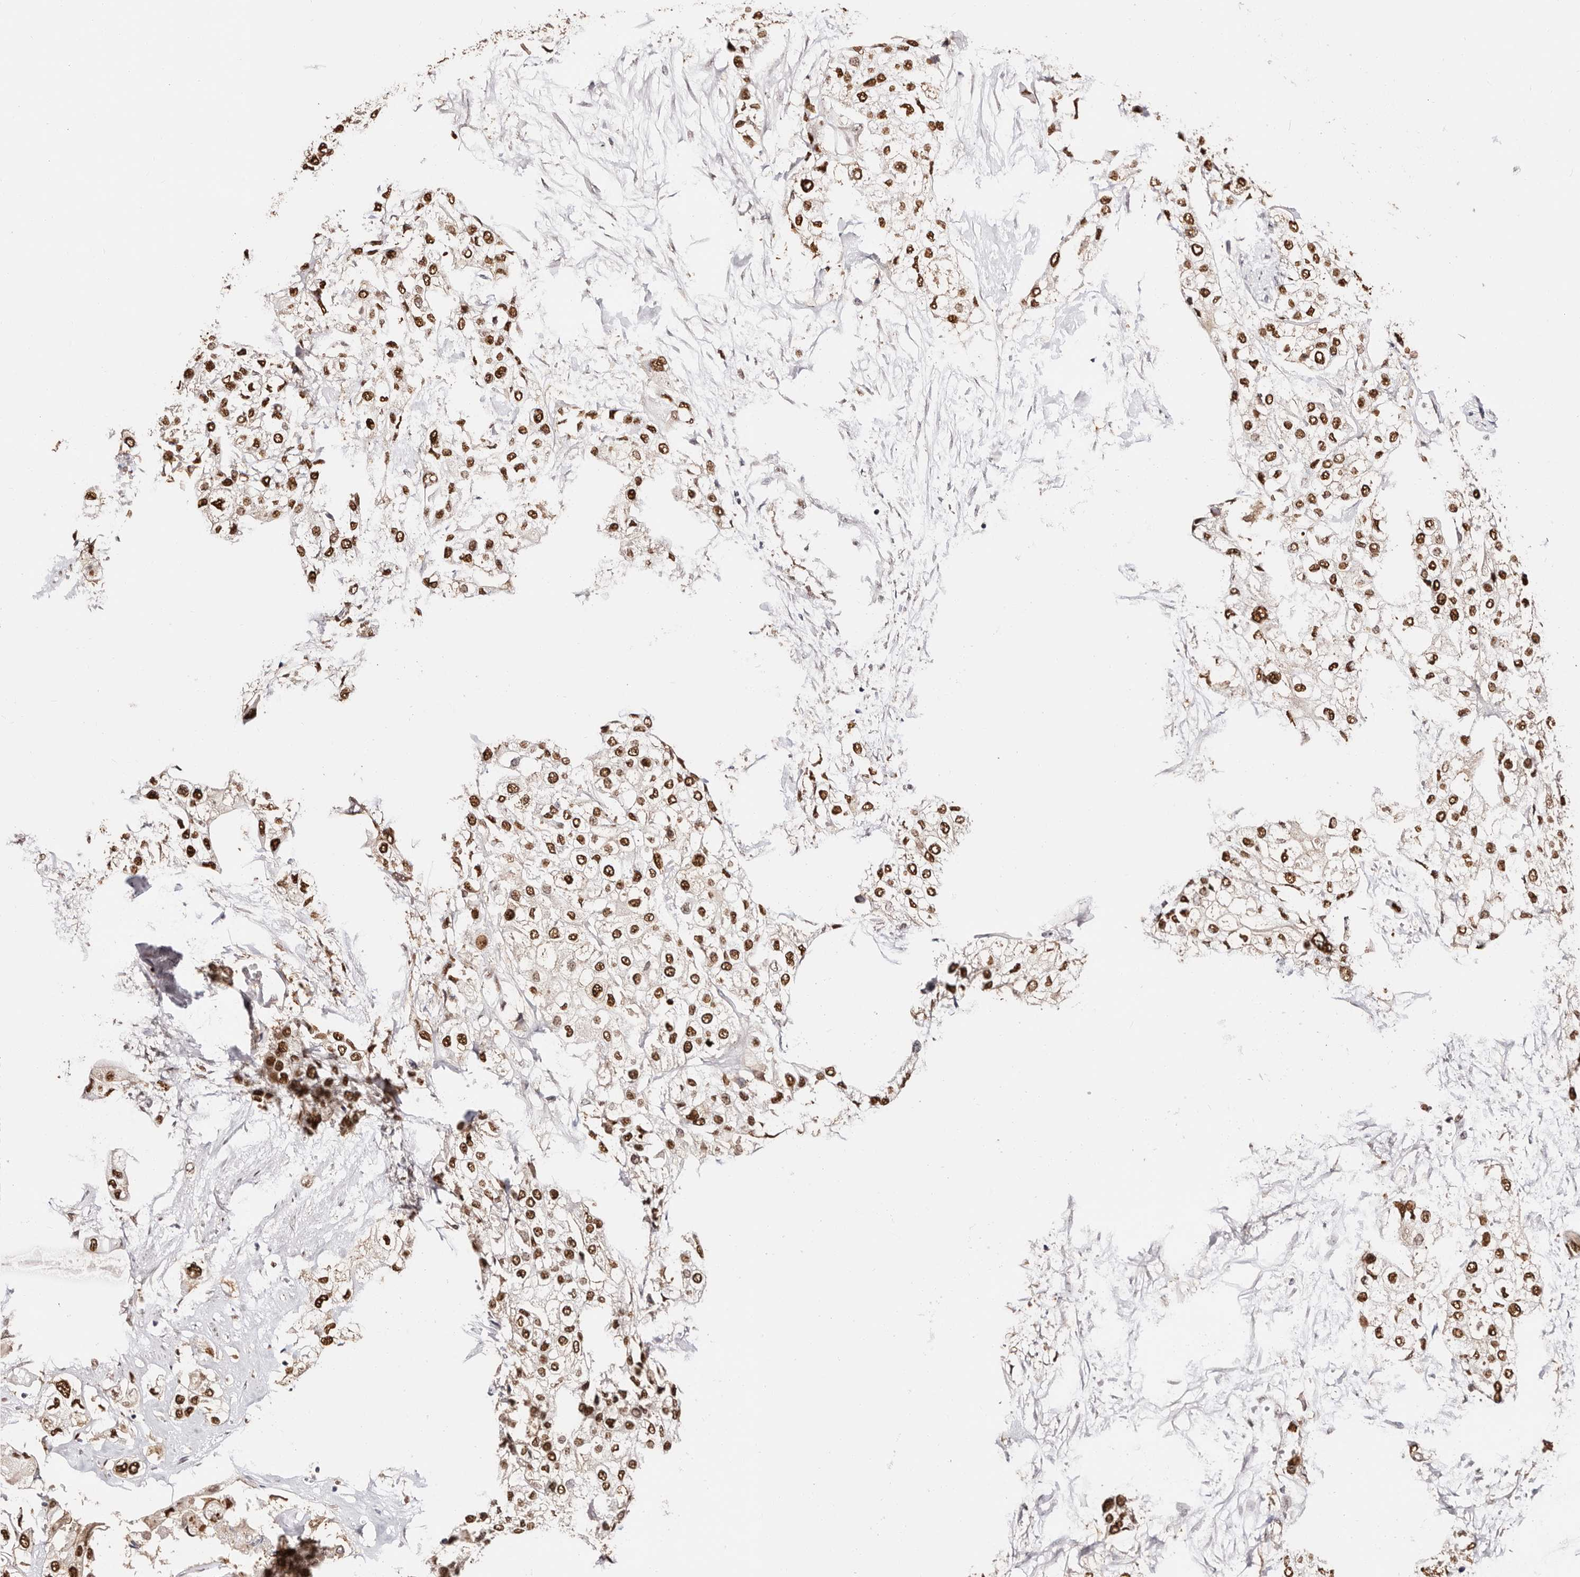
{"staining": {"intensity": "strong", "quantity": ">75%", "location": "nuclear"}, "tissue": "urothelial cancer", "cell_type": "Tumor cells", "image_type": "cancer", "snomed": [{"axis": "morphology", "description": "Urothelial carcinoma, High grade"}, {"axis": "topography", "description": "Urinary bladder"}], "caption": "A brown stain highlights strong nuclear expression of a protein in human urothelial carcinoma (high-grade) tumor cells. The staining was performed using DAB, with brown indicating positive protein expression. Nuclei are stained blue with hematoxylin.", "gene": "TKT", "patient": {"sex": "male", "age": 64}}